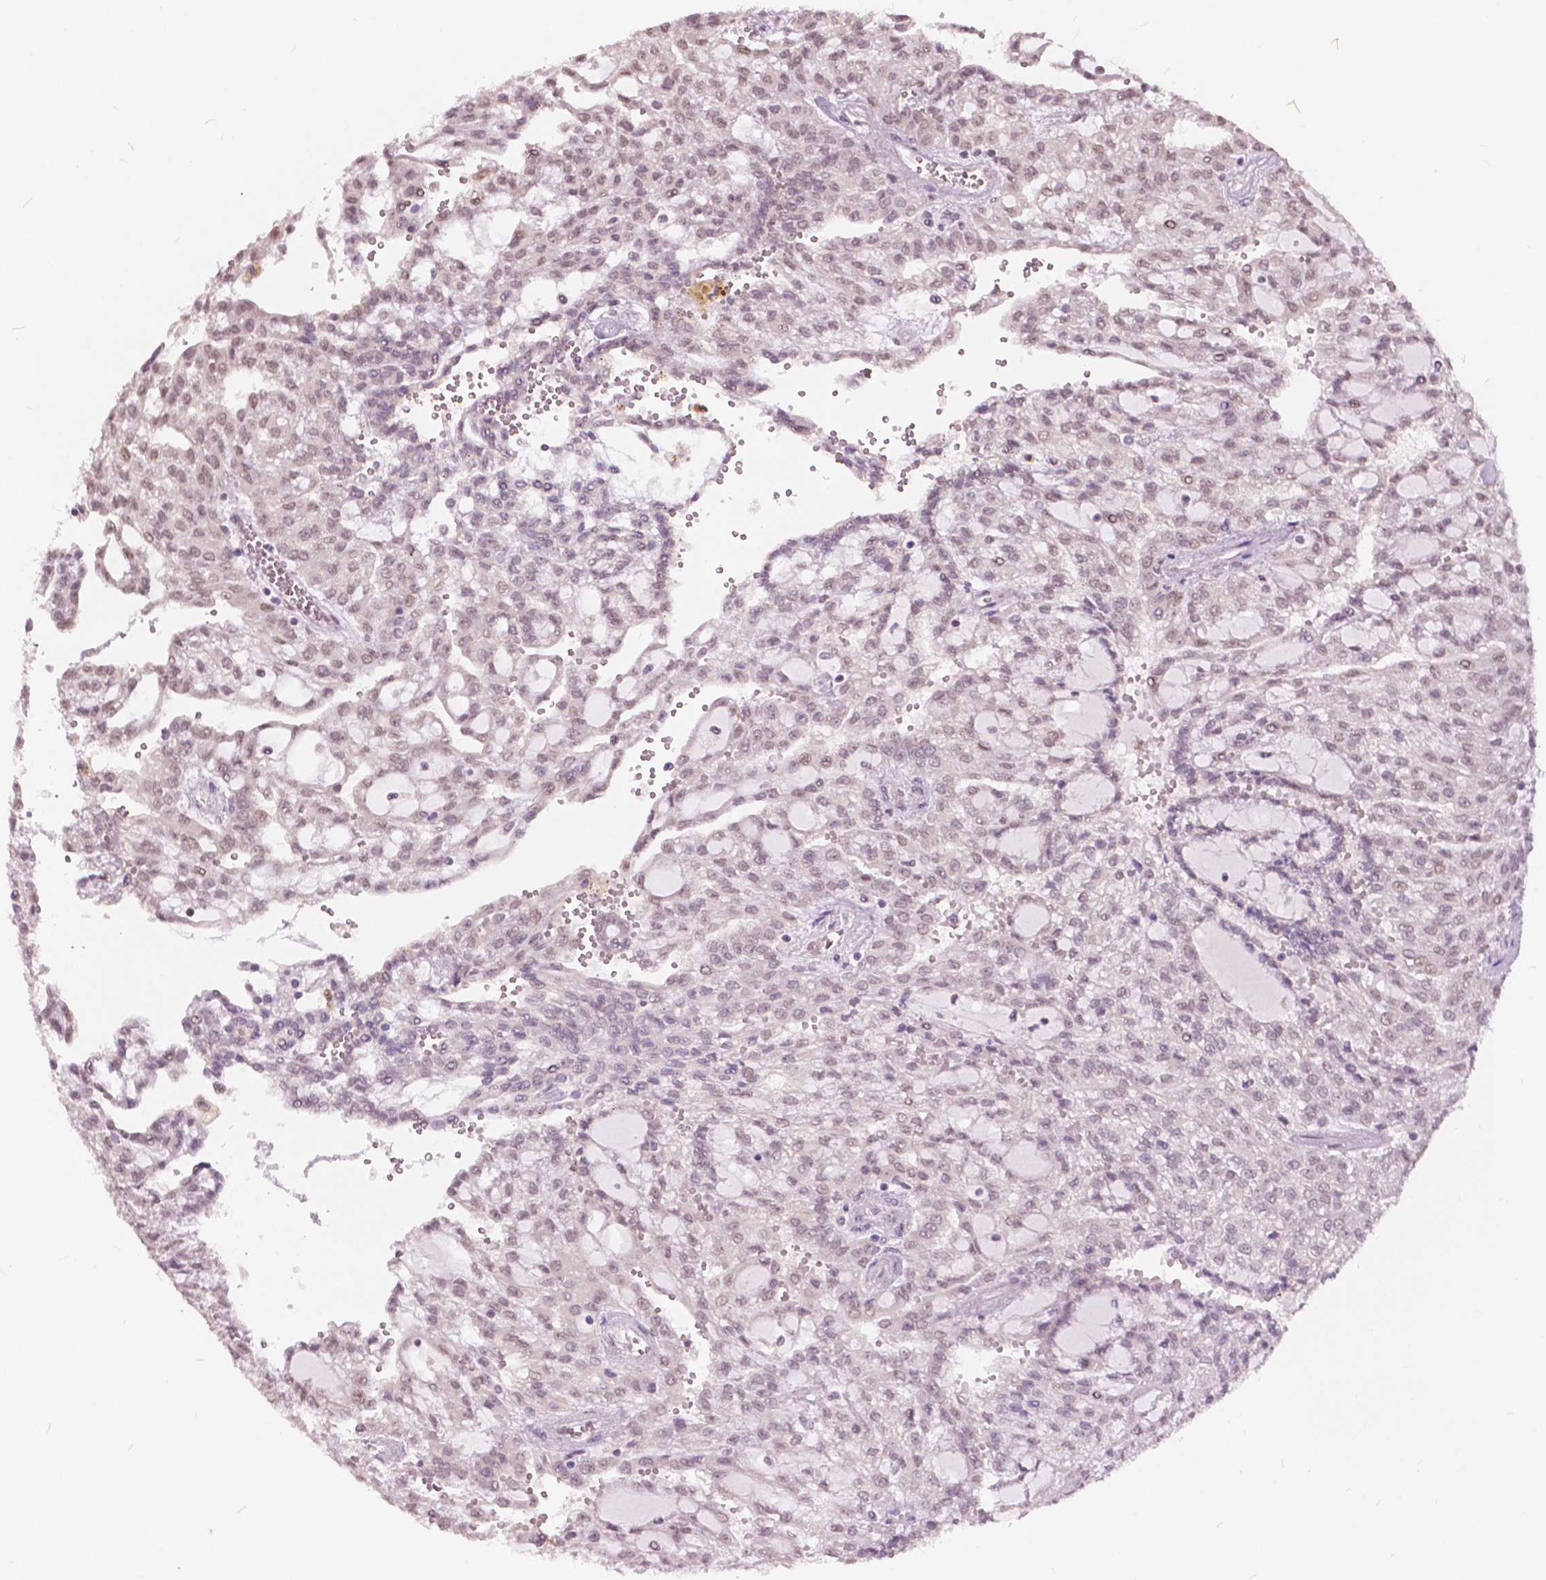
{"staining": {"intensity": "weak", "quantity": "25%-75%", "location": "nuclear"}, "tissue": "renal cancer", "cell_type": "Tumor cells", "image_type": "cancer", "snomed": [{"axis": "morphology", "description": "Adenocarcinoma, NOS"}, {"axis": "topography", "description": "Kidney"}], "caption": "Renal cancer stained with immunohistochemistry shows weak nuclear positivity in approximately 25%-75% of tumor cells.", "gene": "HOXA10", "patient": {"sex": "male", "age": 63}}